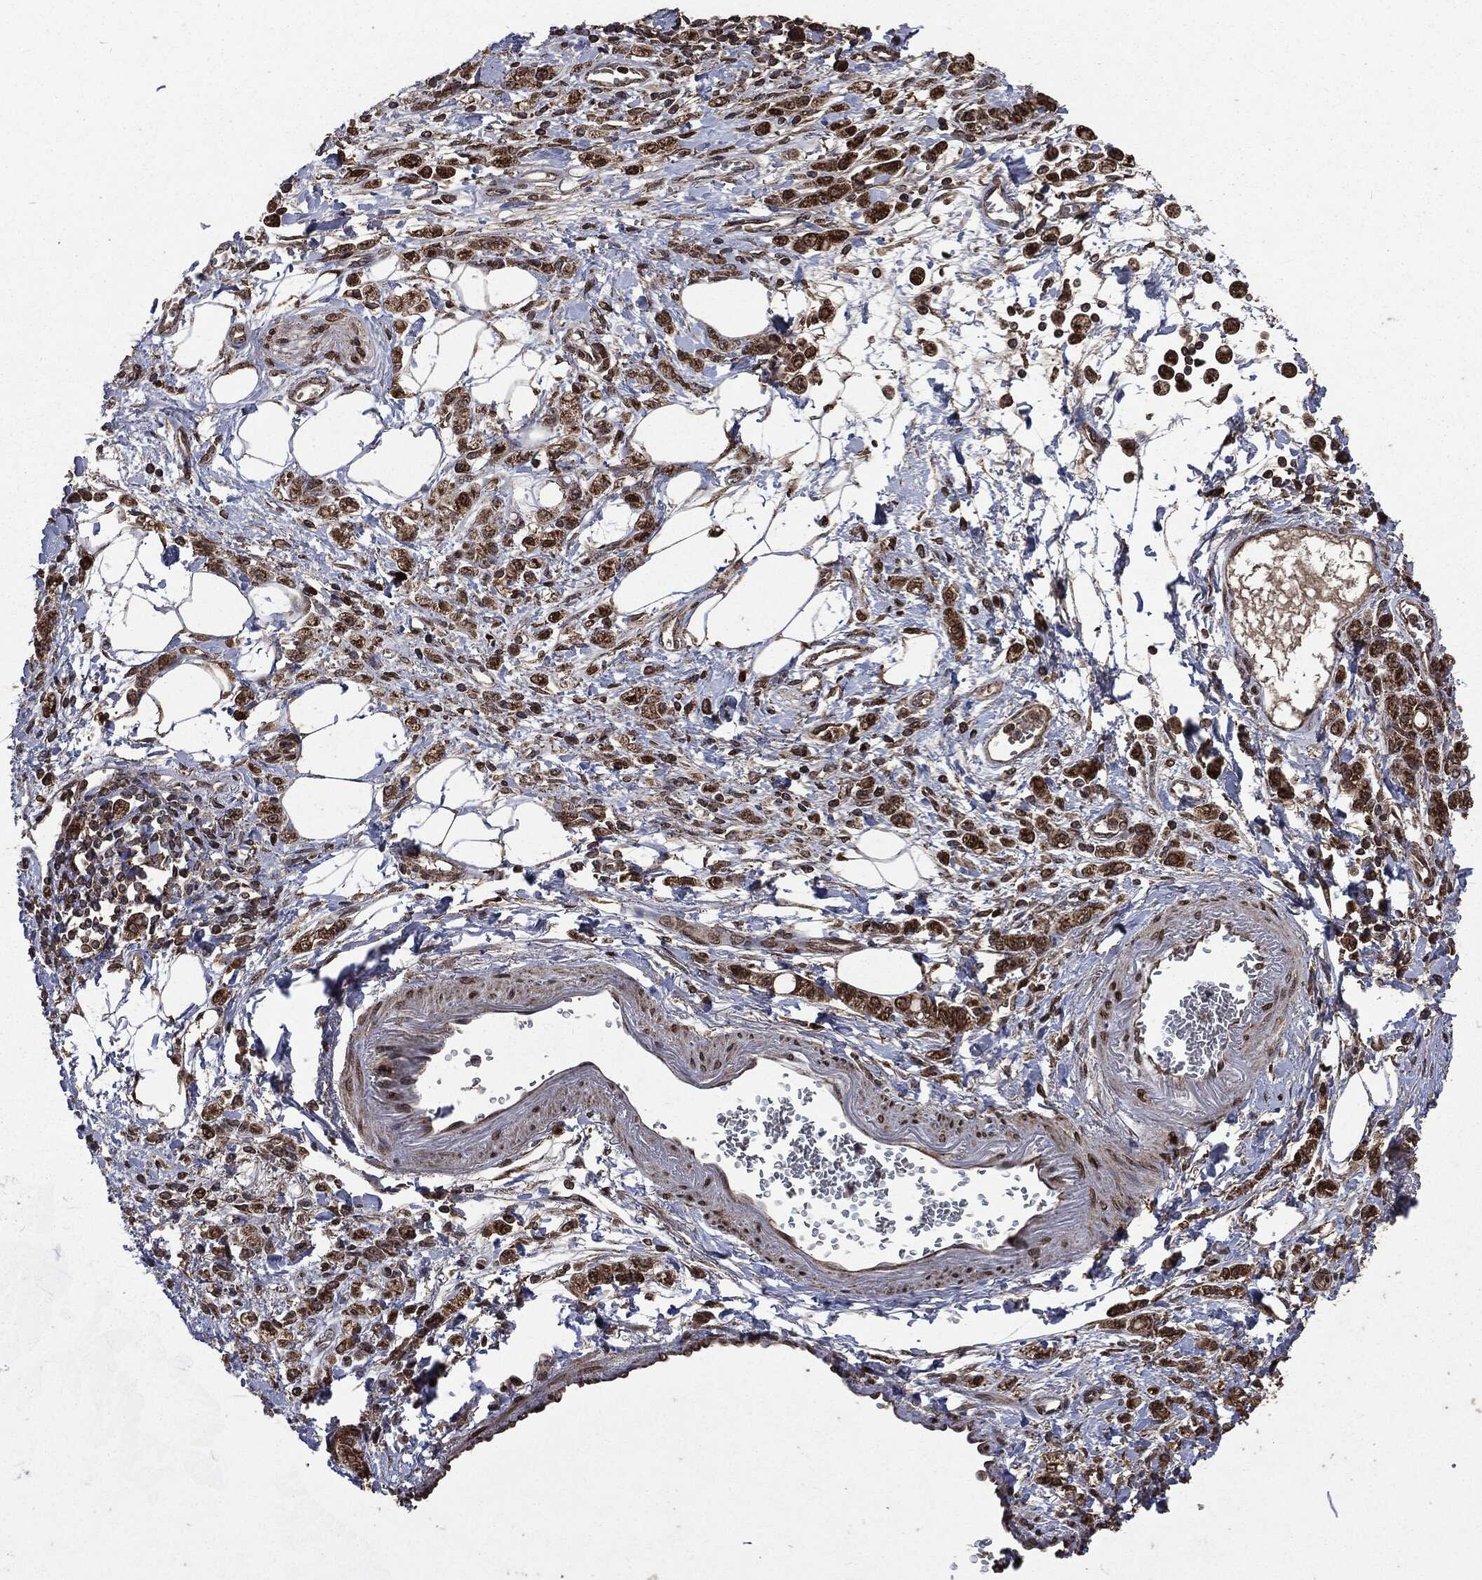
{"staining": {"intensity": "moderate", "quantity": ">75%", "location": "cytoplasmic/membranous,nuclear"}, "tissue": "stomach cancer", "cell_type": "Tumor cells", "image_type": "cancer", "snomed": [{"axis": "morphology", "description": "Adenocarcinoma, NOS"}, {"axis": "topography", "description": "Stomach"}], "caption": "IHC photomicrograph of stomach cancer (adenocarcinoma) stained for a protein (brown), which reveals medium levels of moderate cytoplasmic/membranous and nuclear positivity in approximately >75% of tumor cells.", "gene": "PPP6R2", "patient": {"sex": "male", "age": 77}}